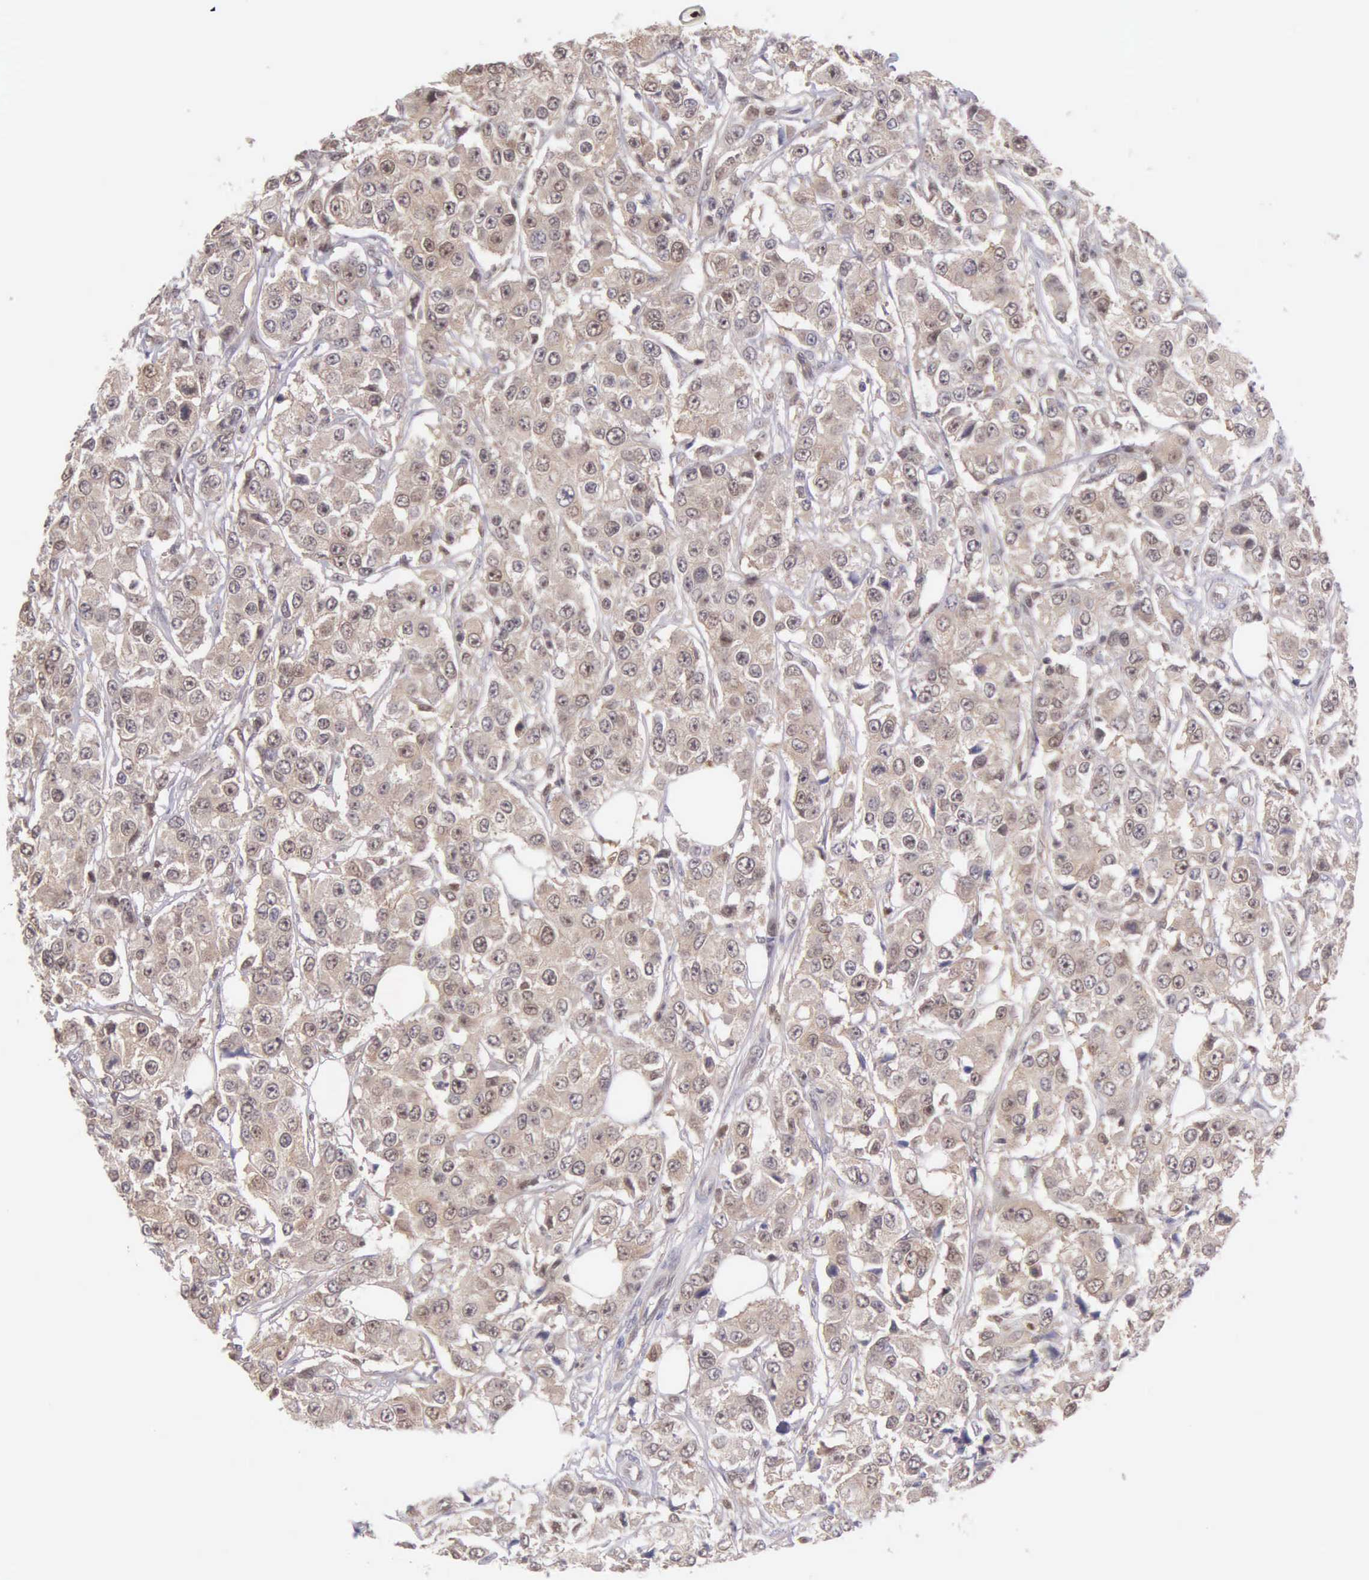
{"staining": {"intensity": "moderate", "quantity": ">75%", "location": "cytoplasmic/membranous"}, "tissue": "breast cancer", "cell_type": "Tumor cells", "image_type": "cancer", "snomed": [{"axis": "morphology", "description": "Duct carcinoma"}, {"axis": "topography", "description": "Breast"}], "caption": "An image of human breast cancer stained for a protein reveals moderate cytoplasmic/membranous brown staining in tumor cells.", "gene": "BID", "patient": {"sex": "female", "age": 58}}